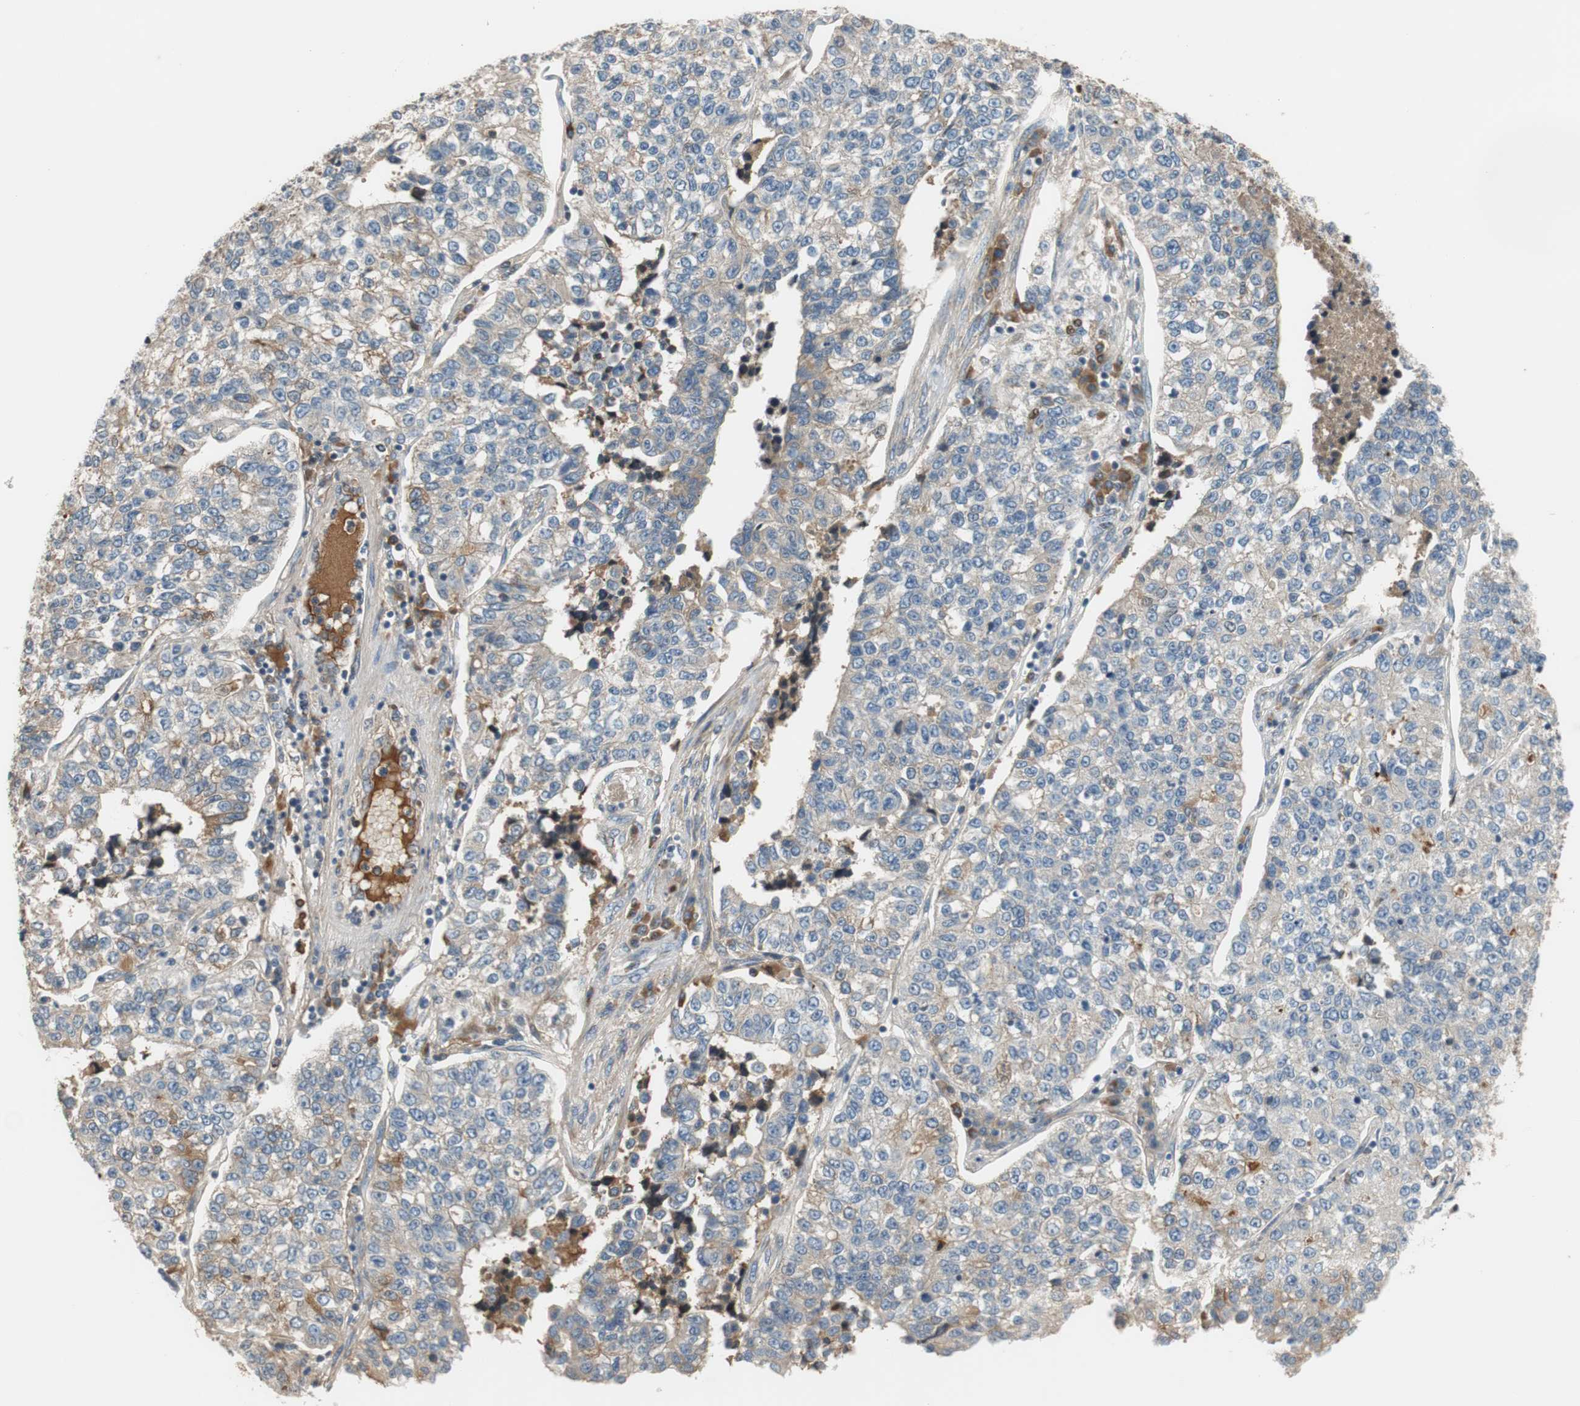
{"staining": {"intensity": "weak", "quantity": ">75%", "location": "cytoplasmic/membranous"}, "tissue": "lung cancer", "cell_type": "Tumor cells", "image_type": "cancer", "snomed": [{"axis": "morphology", "description": "Adenocarcinoma, NOS"}, {"axis": "topography", "description": "Lung"}], "caption": "Adenocarcinoma (lung) was stained to show a protein in brown. There is low levels of weak cytoplasmic/membranous positivity in about >75% of tumor cells. Ihc stains the protein in brown and the nuclei are stained blue.", "gene": "C4A", "patient": {"sex": "male", "age": 49}}